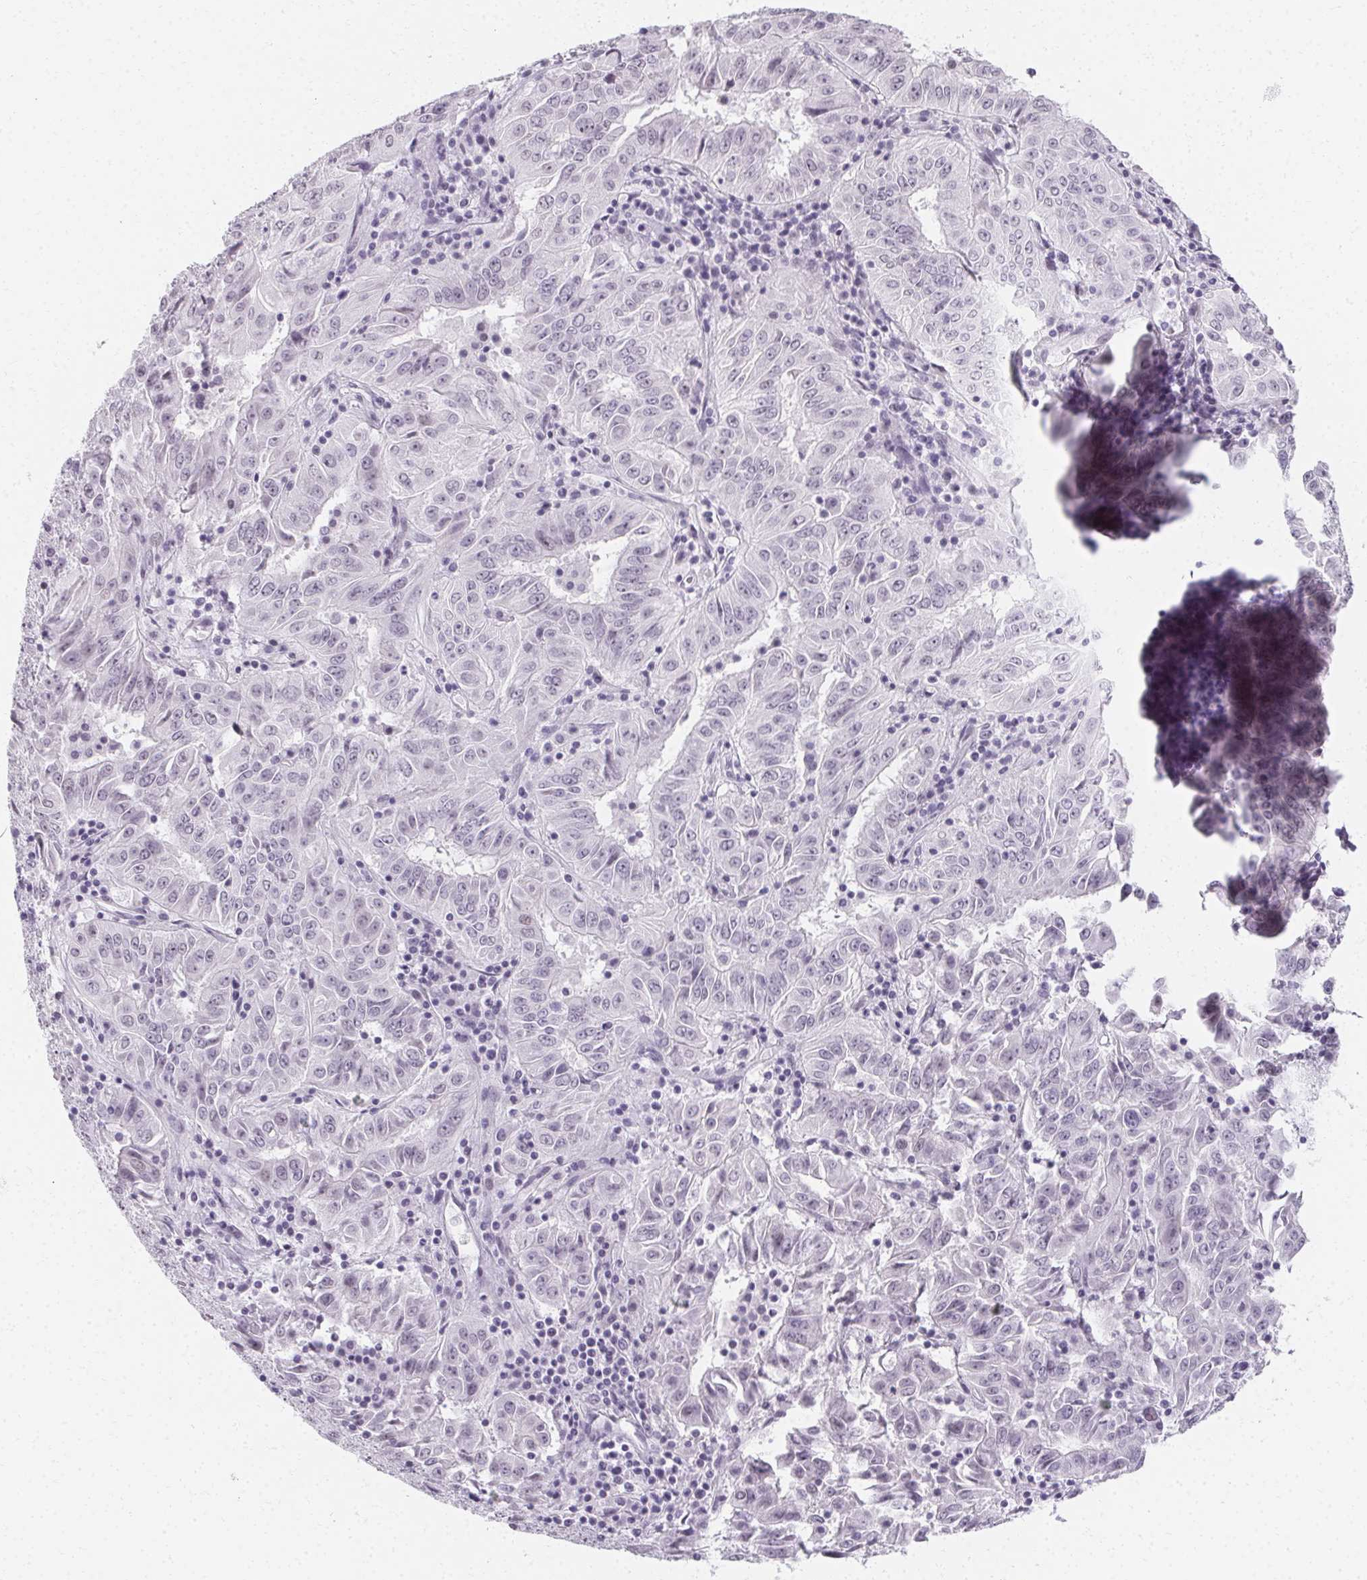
{"staining": {"intensity": "negative", "quantity": "none", "location": "none"}, "tissue": "pancreatic cancer", "cell_type": "Tumor cells", "image_type": "cancer", "snomed": [{"axis": "morphology", "description": "Adenocarcinoma, NOS"}, {"axis": "topography", "description": "Pancreas"}], "caption": "The IHC micrograph has no significant positivity in tumor cells of pancreatic cancer (adenocarcinoma) tissue.", "gene": "SYNPR", "patient": {"sex": "male", "age": 63}}